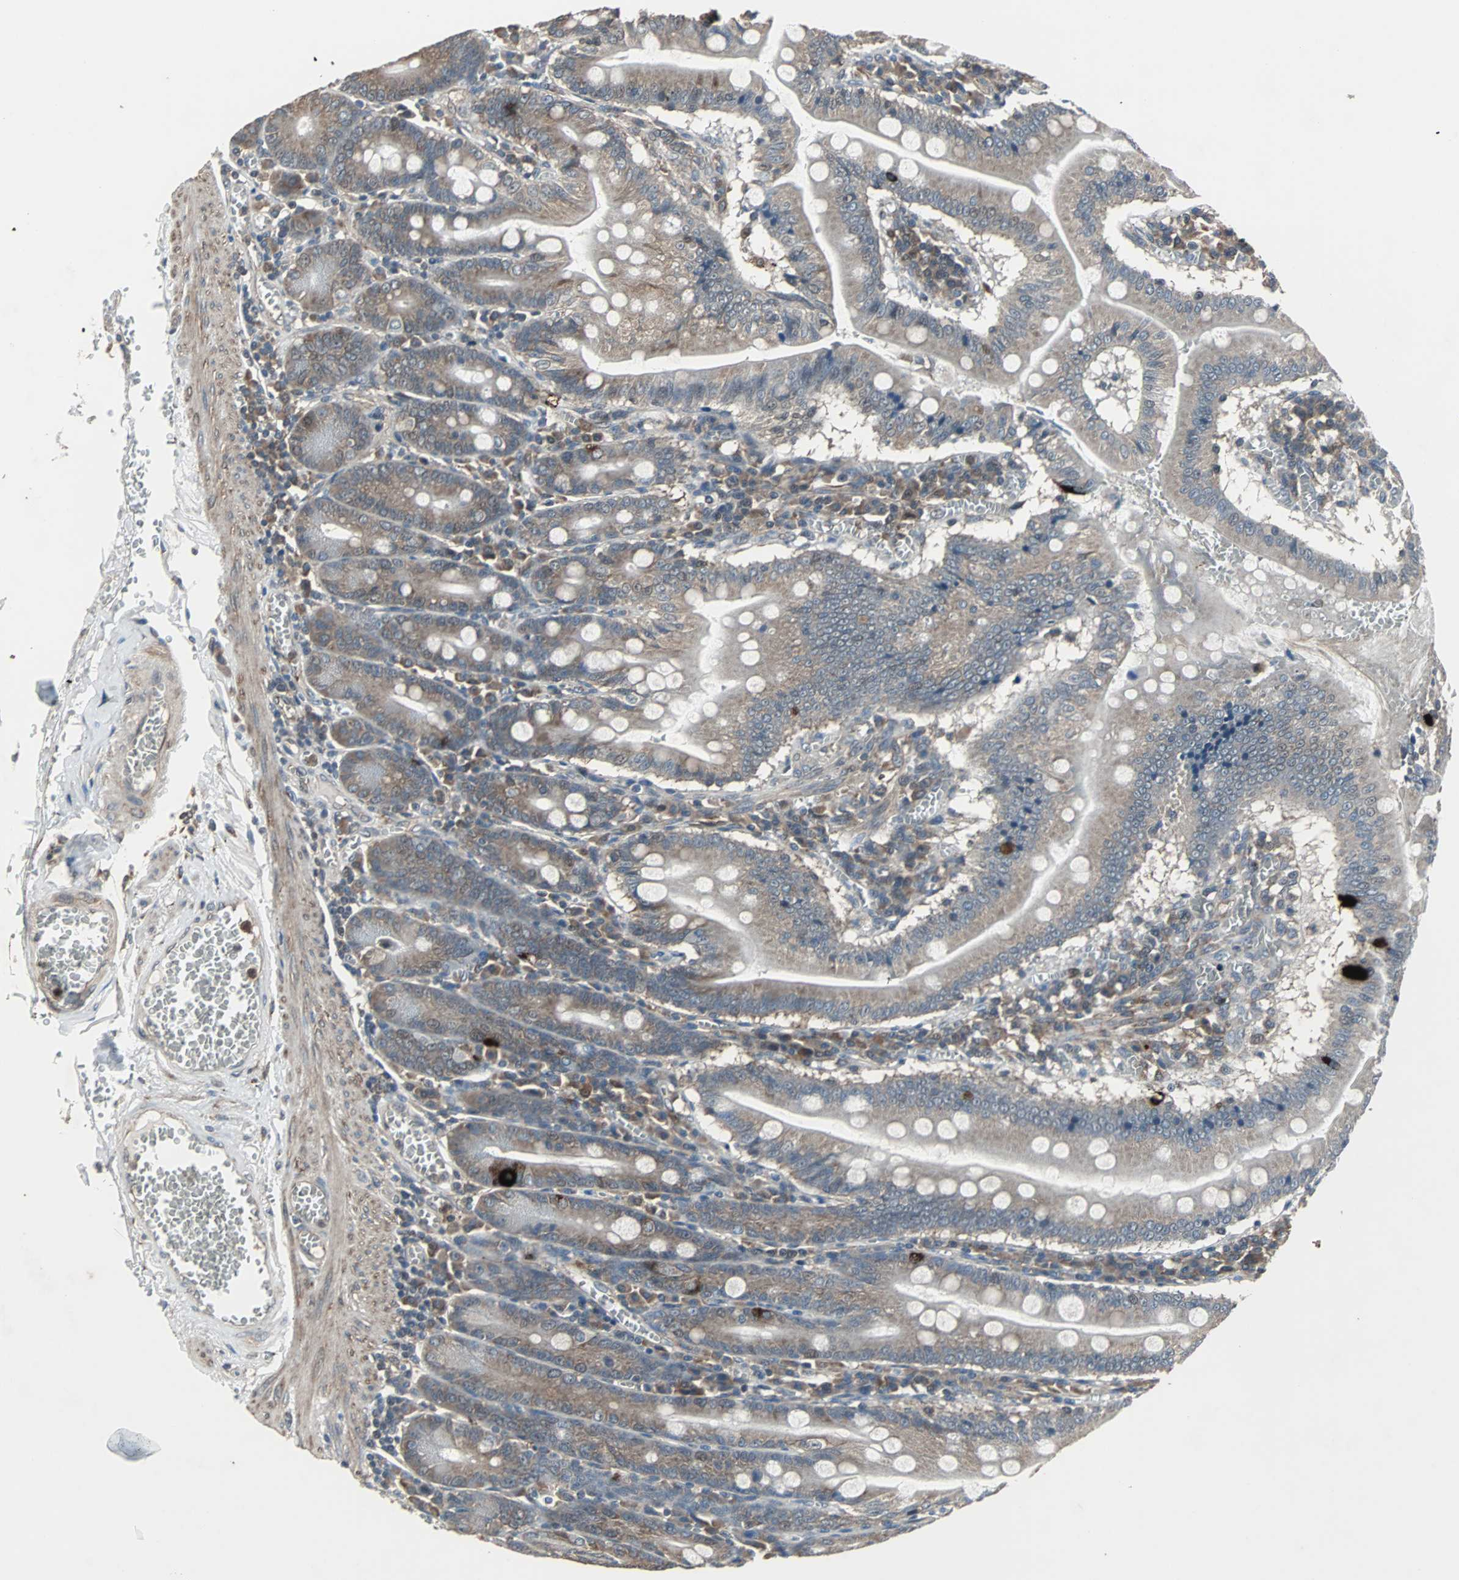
{"staining": {"intensity": "weak", "quantity": ">75%", "location": "cytoplasmic/membranous"}, "tissue": "small intestine", "cell_type": "Glandular cells", "image_type": "normal", "snomed": [{"axis": "morphology", "description": "Normal tissue, NOS"}, {"axis": "topography", "description": "Small intestine"}], "caption": "Immunohistochemical staining of benign human small intestine exhibits >75% levels of weak cytoplasmic/membranous protein positivity in about >75% of glandular cells.", "gene": "SOS1", "patient": {"sex": "male", "age": 71}}